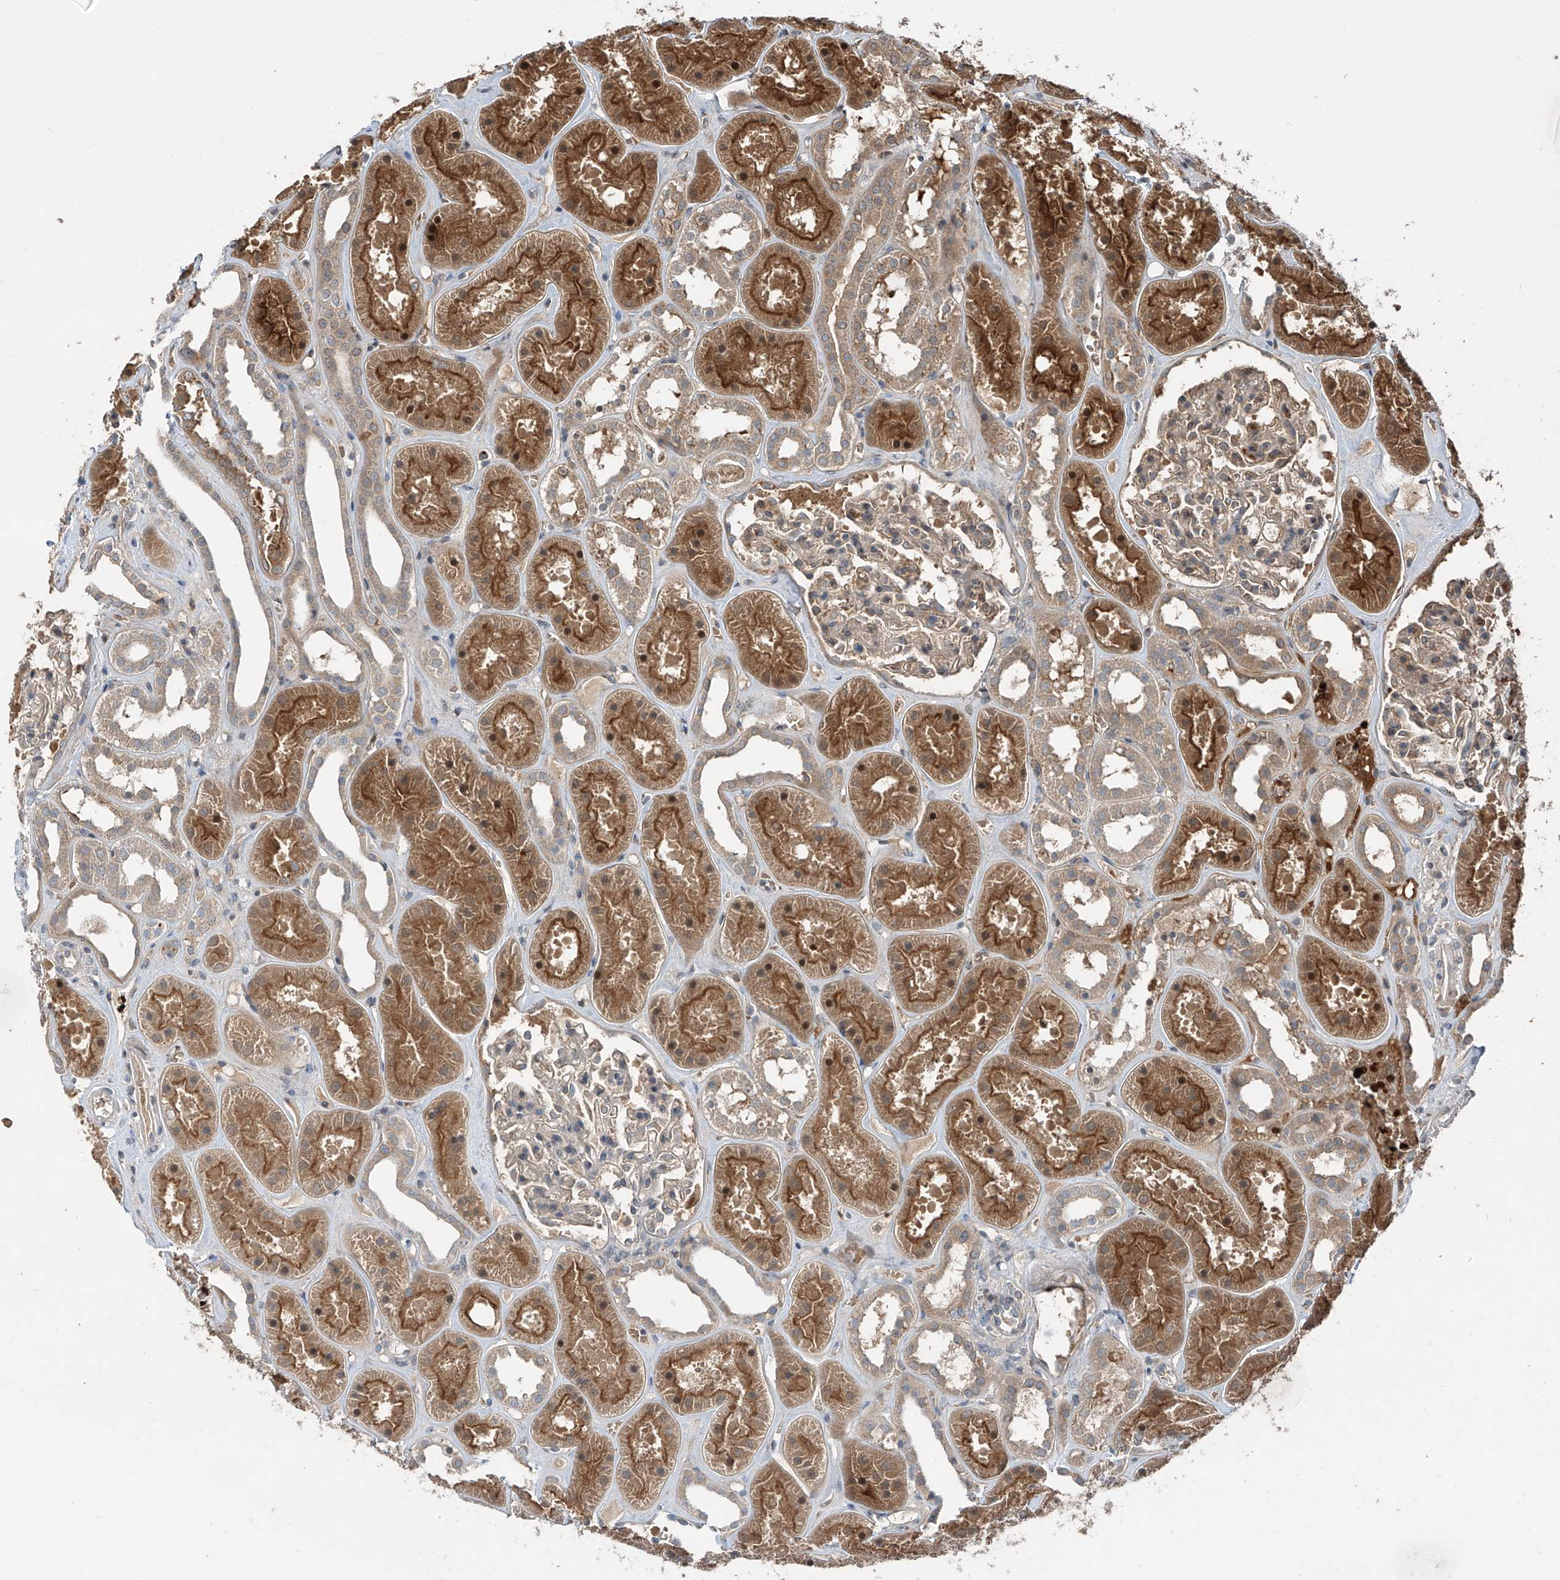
{"staining": {"intensity": "weak", "quantity": "25%-75%", "location": "cytoplasmic/membranous,nuclear"}, "tissue": "kidney", "cell_type": "Cells in glomeruli", "image_type": "normal", "snomed": [{"axis": "morphology", "description": "Normal tissue, NOS"}, {"axis": "topography", "description": "Kidney"}], "caption": "The immunohistochemical stain shows weak cytoplasmic/membranous,nuclear staining in cells in glomeruli of normal kidney. (IHC, brightfield microscopy, high magnification).", "gene": "ZDHHC9", "patient": {"sex": "female", "age": 41}}